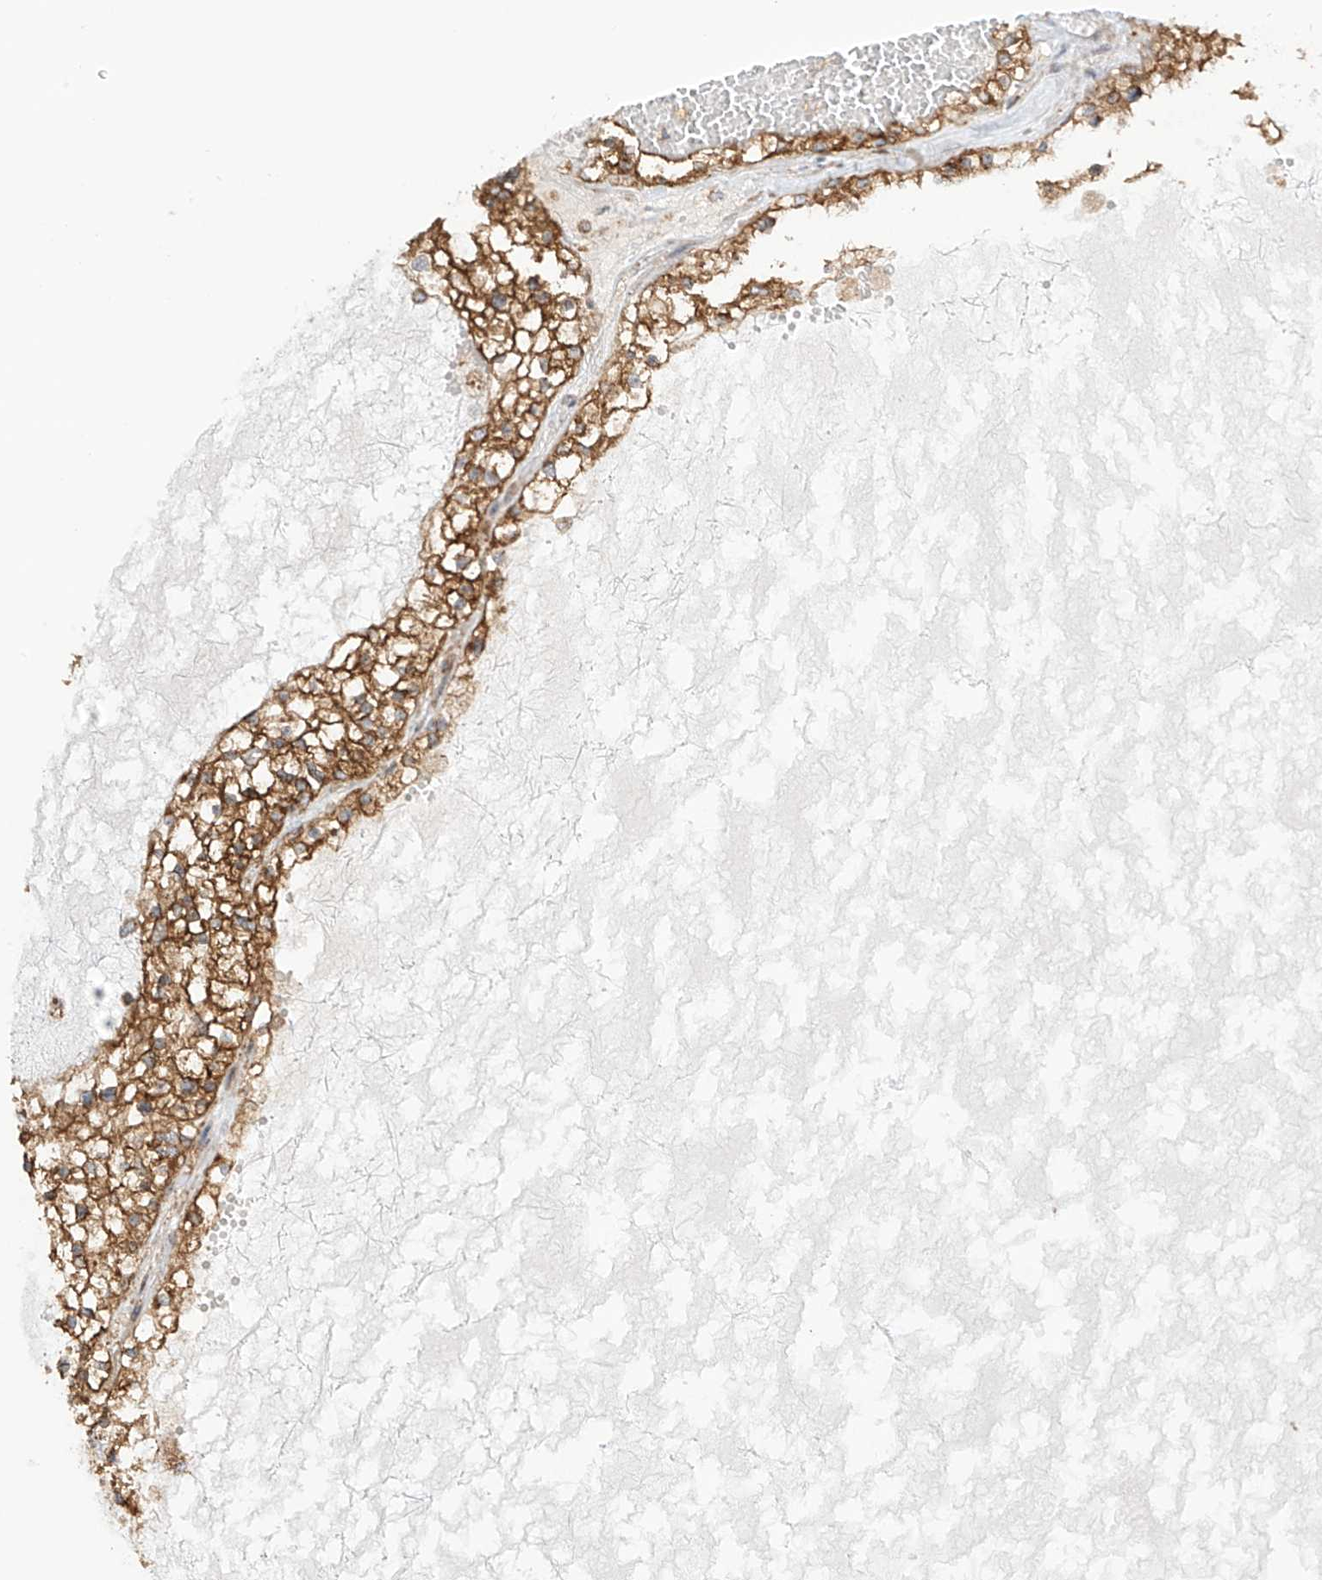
{"staining": {"intensity": "strong", "quantity": ">75%", "location": "cytoplasmic/membranous"}, "tissue": "renal cancer", "cell_type": "Tumor cells", "image_type": "cancer", "snomed": [{"axis": "morphology", "description": "Normal tissue, NOS"}, {"axis": "morphology", "description": "Adenocarcinoma, NOS"}, {"axis": "topography", "description": "Kidney"}], "caption": "Protein expression analysis of renal cancer reveals strong cytoplasmic/membranous expression in about >75% of tumor cells.", "gene": "XKR3", "patient": {"sex": "male", "age": 68}}